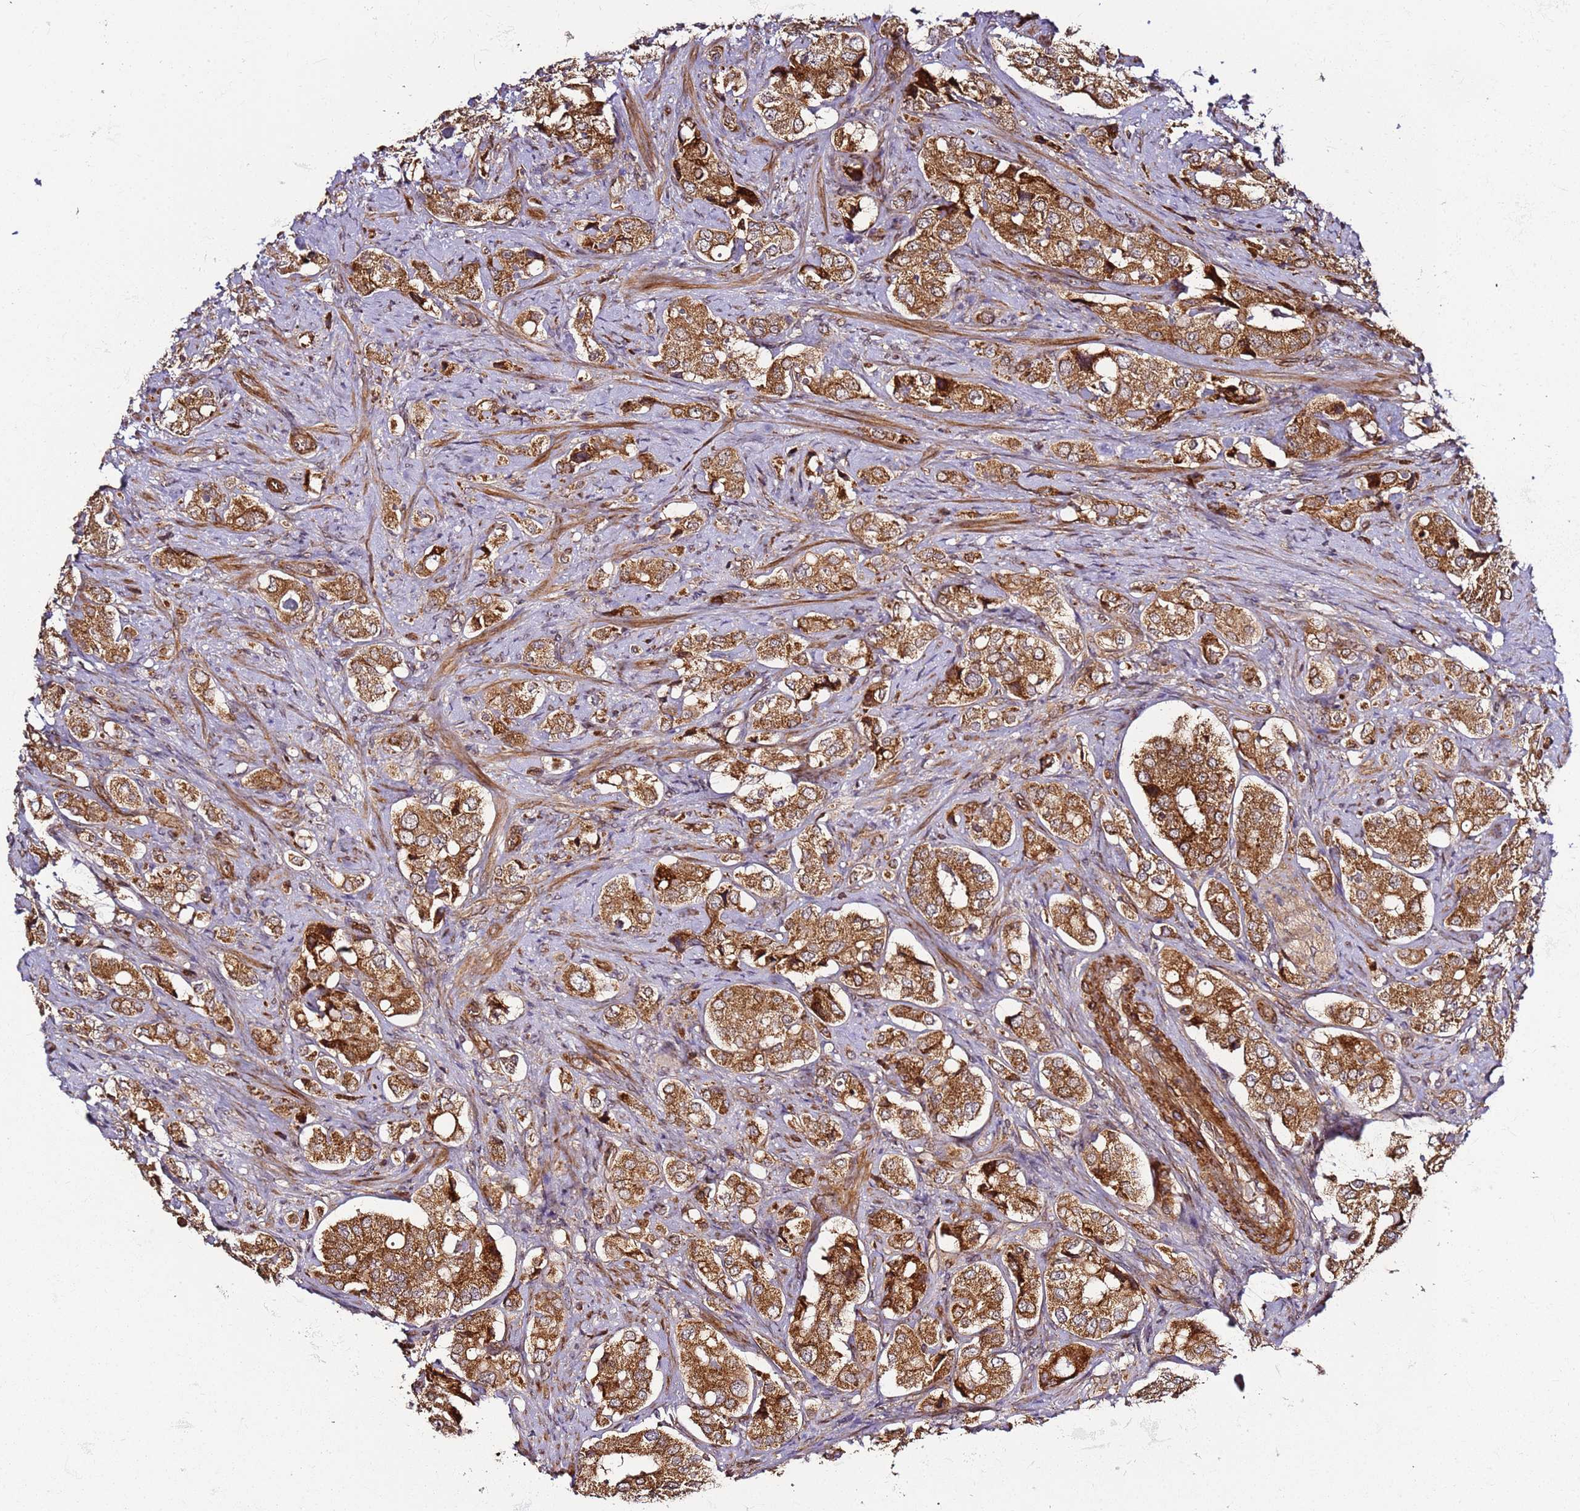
{"staining": {"intensity": "strong", "quantity": ">75%", "location": "cytoplasmic/membranous"}, "tissue": "prostate cancer", "cell_type": "Tumor cells", "image_type": "cancer", "snomed": [{"axis": "morphology", "description": "Adenocarcinoma, High grade"}, {"axis": "topography", "description": "Prostate"}], "caption": "Immunohistochemistry of adenocarcinoma (high-grade) (prostate) reveals high levels of strong cytoplasmic/membranous staining in about >75% of tumor cells.", "gene": "TM2D2", "patient": {"sex": "male", "age": 65}}